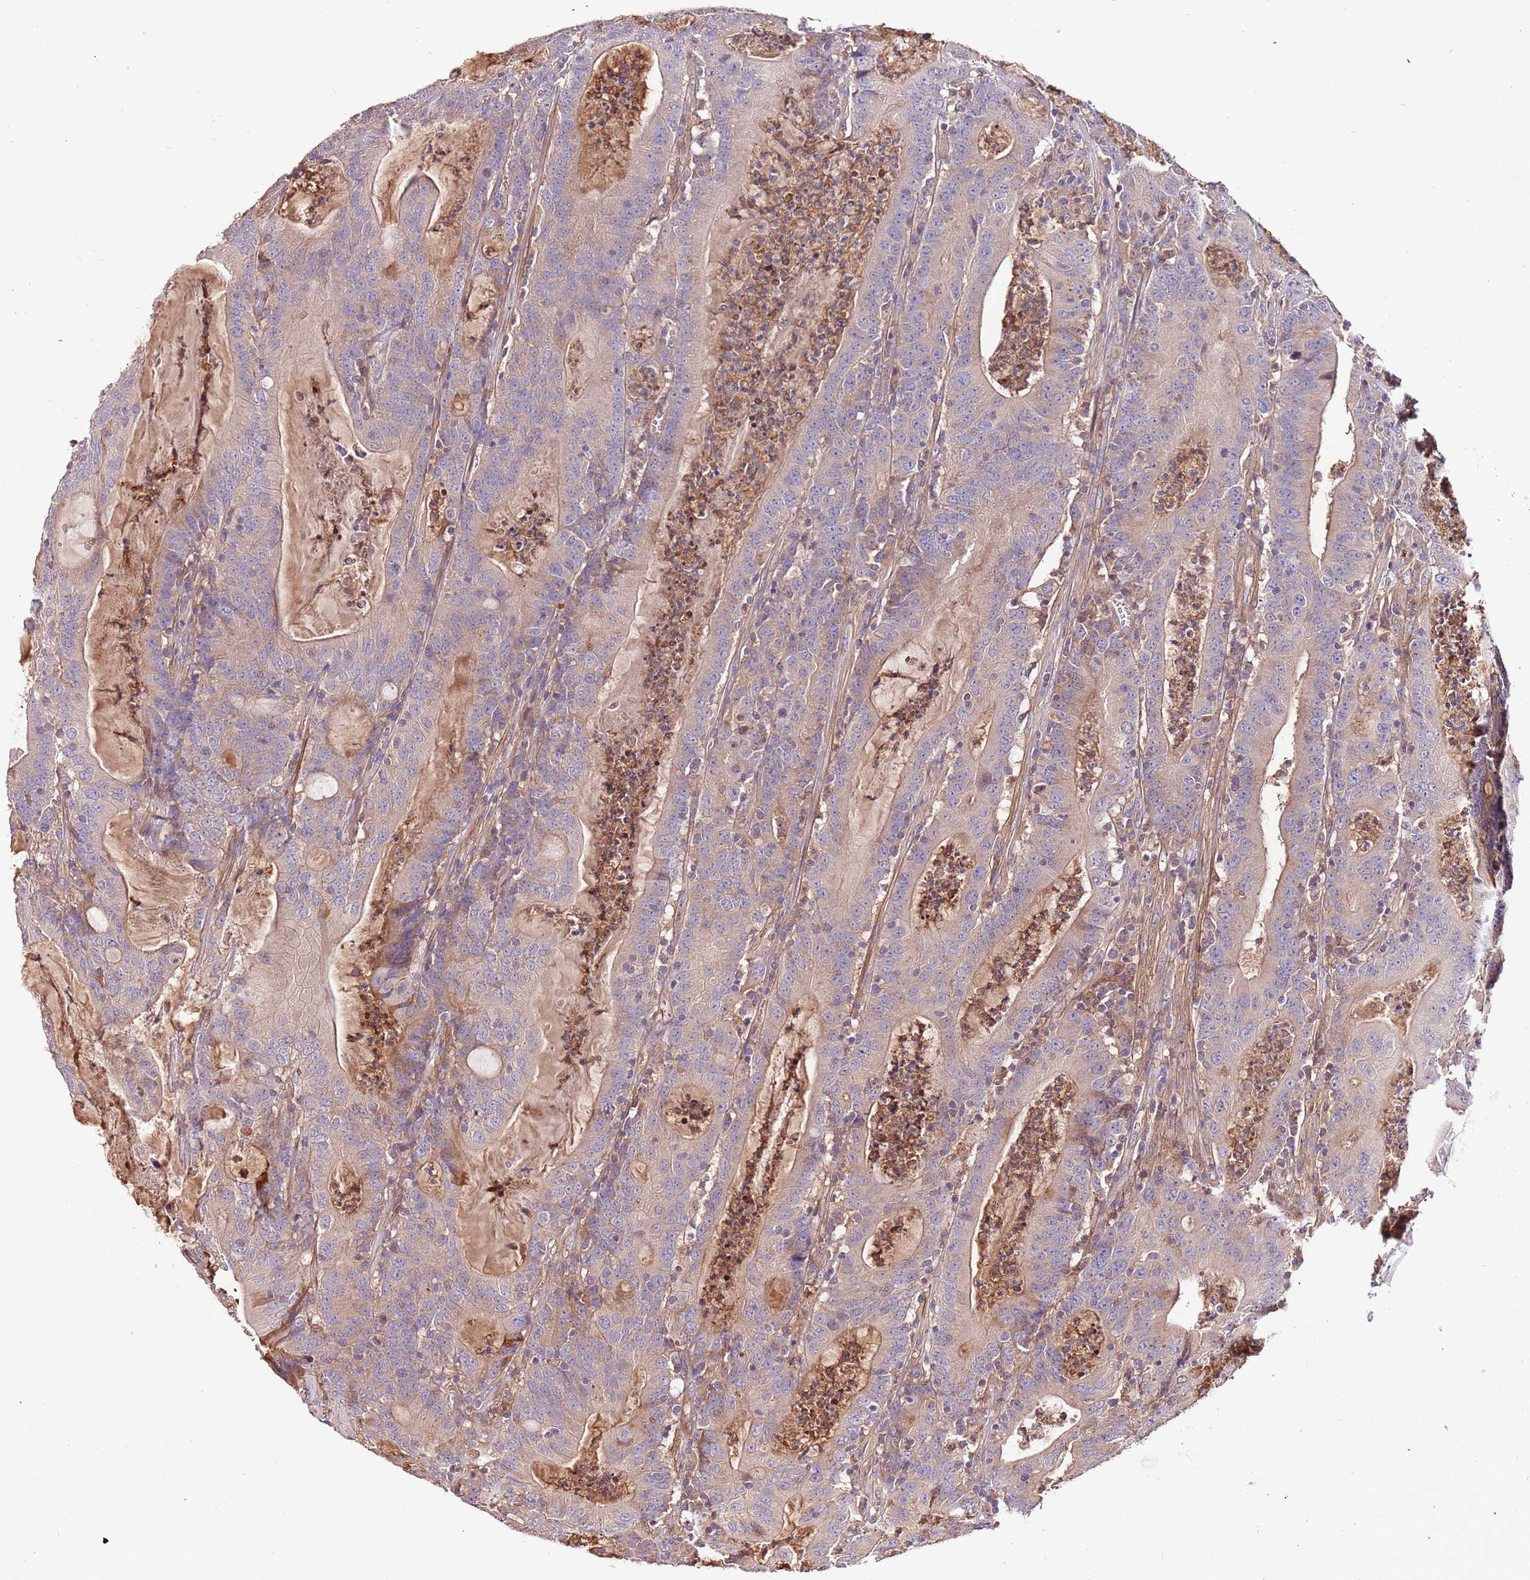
{"staining": {"intensity": "weak", "quantity": ">75%", "location": "cytoplasmic/membranous"}, "tissue": "colorectal cancer", "cell_type": "Tumor cells", "image_type": "cancer", "snomed": [{"axis": "morphology", "description": "Adenocarcinoma, NOS"}, {"axis": "topography", "description": "Colon"}], "caption": "Tumor cells show weak cytoplasmic/membranous positivity in about >75% of cells in adenocarcinoma (colorectal). The staining is performed using DAB brown chromogen to label protein expression. The nuclei are counter-stained blue using hematoxylin.", "gene": "DENR", "patient": {"sex": "male", "age": 83}}